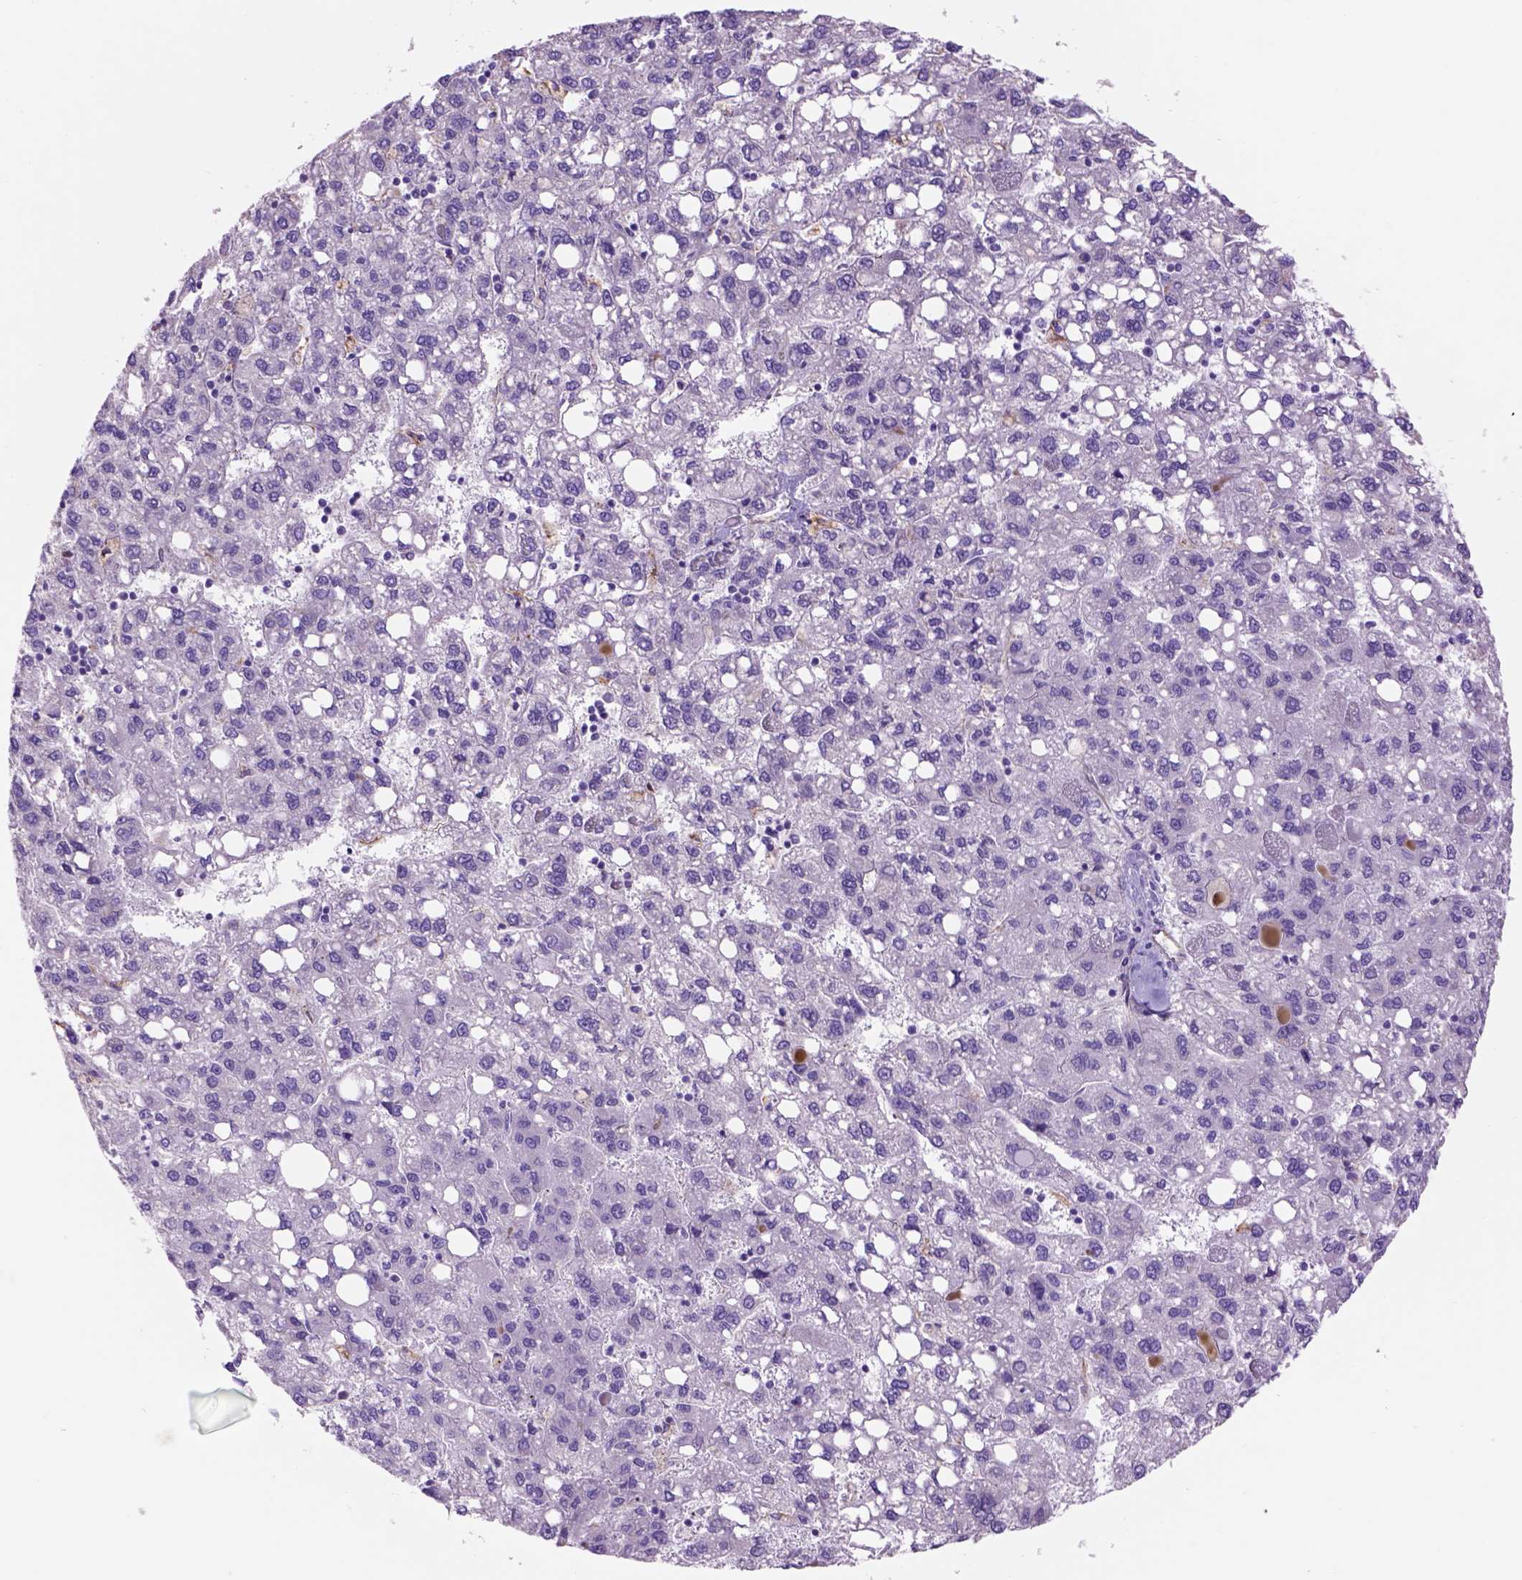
{"staining": {"intensity": "negative", "quantity": "none", "location": "none"}, "tissue": "liver cancer", "cell_type": "Tumor cells", "image_type": "cancer", "snomed": [{"axis": "morphology", "description": "Carcinoma, Hepatocellular, NOS"}, {"axis": "topography", "description": "Liver"}], "caption": "An immunohistochemistry (IHC) photomicrograph of liver hepatocellular carcinoma is shown. There is no staining in tumor cells of liver hepatocellular carcinoma.", "gene": "ZZZ3", "patient": {"sex": "female", "age": 82}}